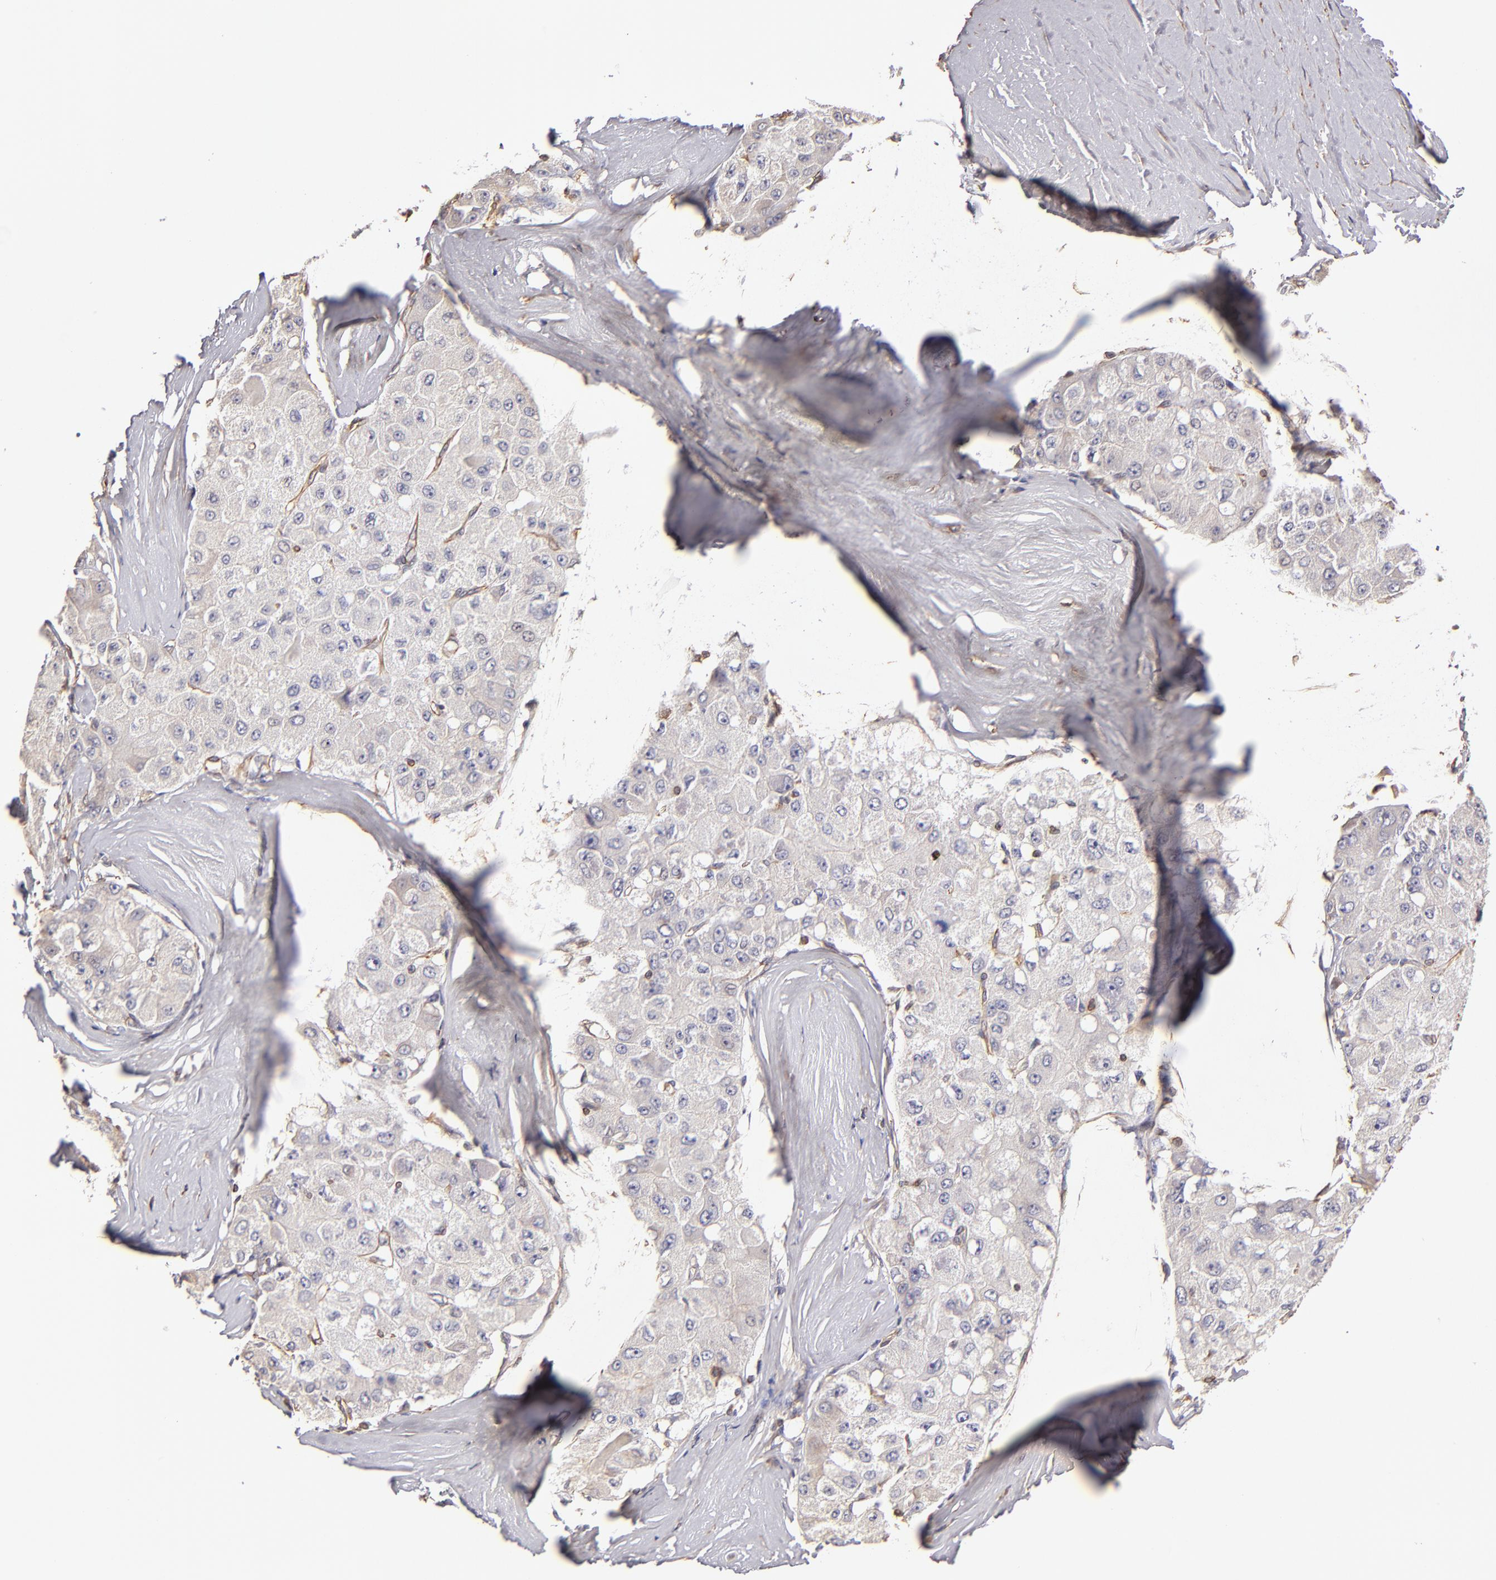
{"staining": {"intensity": "negative", "quantity": "none", "location": "none"}, "tissue": "liver cancer", "cell_type": "Tumor cells", "image_type": "cancer", "snomed": [{"axis": "morphology", "description": "Carcinoma, Hepatocellular, NOS"}, {"axis": "topography", "description": "Liver"}], "caption": "A high-resolution photomicrograph shows immunohistochemistry (IHC) staining of liver cancer, which demonstrates no significant positivity in tumor cells.", "gene": "ABCC1", "patient": {"sex": "male", "age": 80}}